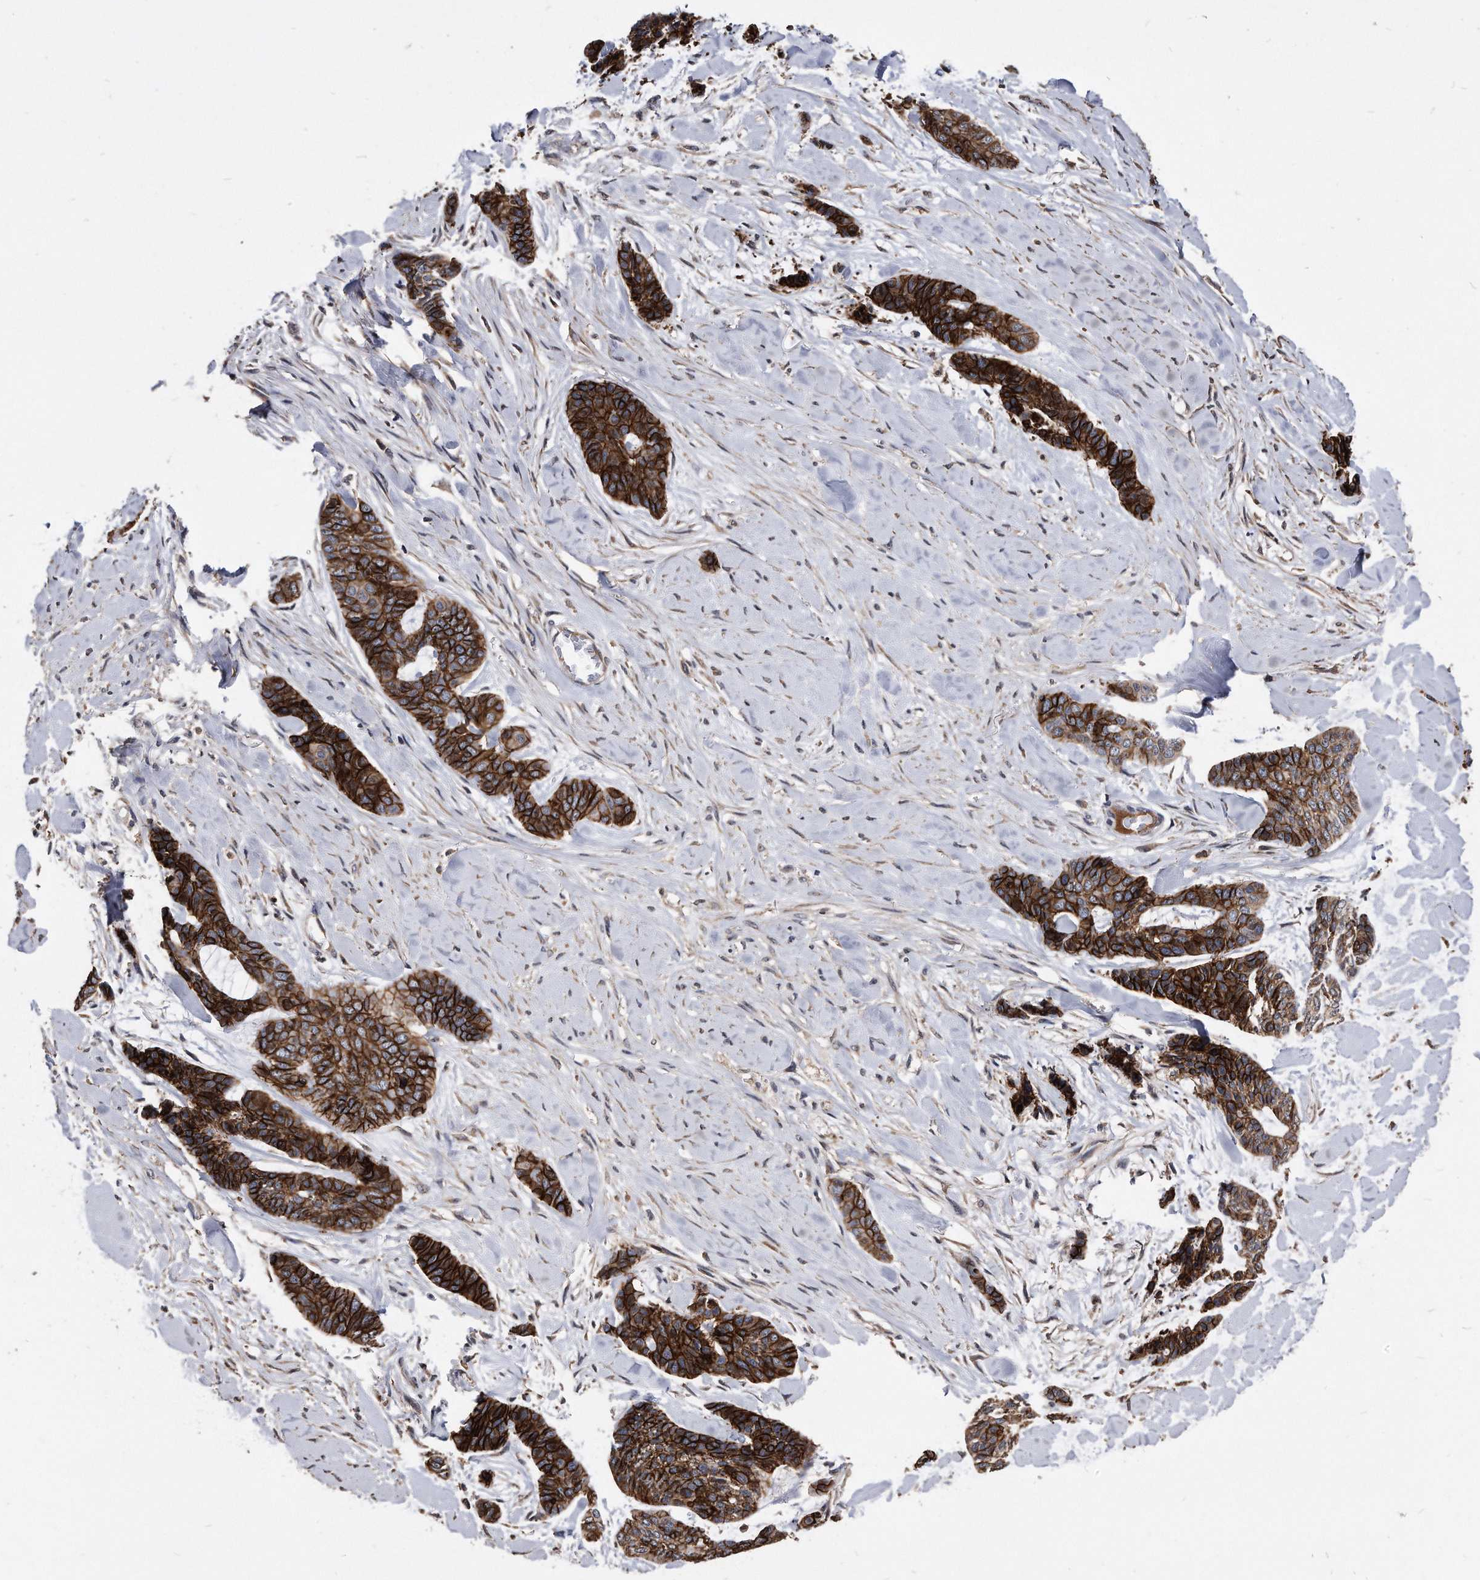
{"staining": {"intensity": "strong", "quantity": ">75%", "location": "cytoplasmic/membranous"}, "tissue": "skin cancer", "cell_type": "Tumor cells", "image_type": "cancer", "snomed": [{"axis": "morphology", "description": "Basal cell carcinoma"}, {"axis": "topography", "description": "Skin"}], "caption": "Immunohistochemistry micrograph of neoplastic tissue: skin cancer (basal cell carcinoma) stained using IHC reveals high levels of strong protein expression localized specifically in the cytoplasmic/membranous of tumor cells, appearing as a cytoplasmic/membranous brown color.", "gene": "IL20RA", "patient": {"sex": "female", "age": 64}}